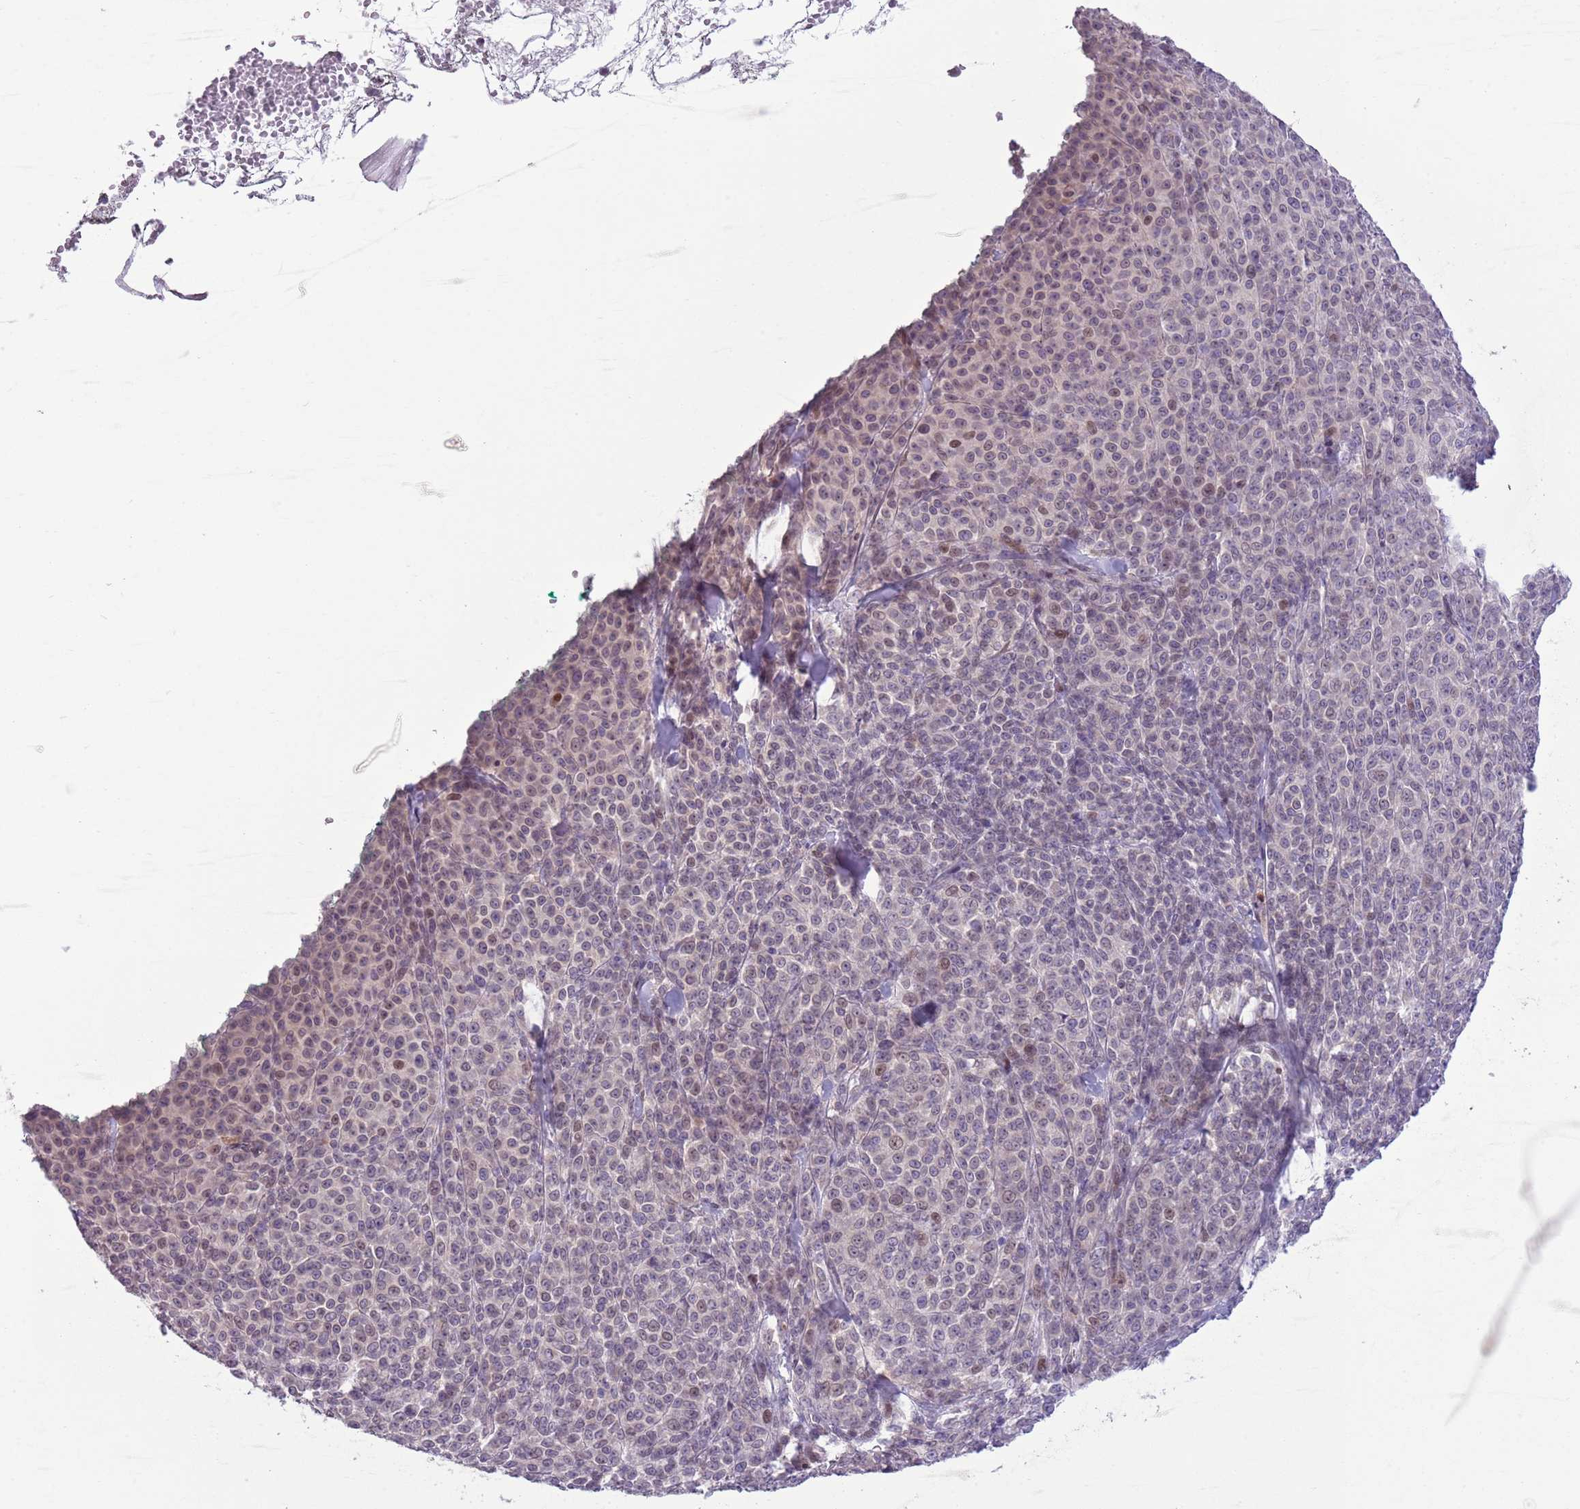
{"staining": {"intensity": "weak", "quantity": "25%-75%", "location": "nuclear"}, "tissue": "melanoma", "cell_type": "Tumor cells", "image_type": "cancer", "snomed": [{"axis": "morphology", "description": "Normal tissue, NOS"}, {"axis": "morphology", "description": "Malignant melanoma, NOS"}, {"axis": "topography", "description": "Skin"}], "caption": "This is a micrograph of IHC staining of melanoma, which shows weak positivity in the nuclear of tumor cells.", "gene": "CCND2", "patient": {"sex": "female", "age": 34}}